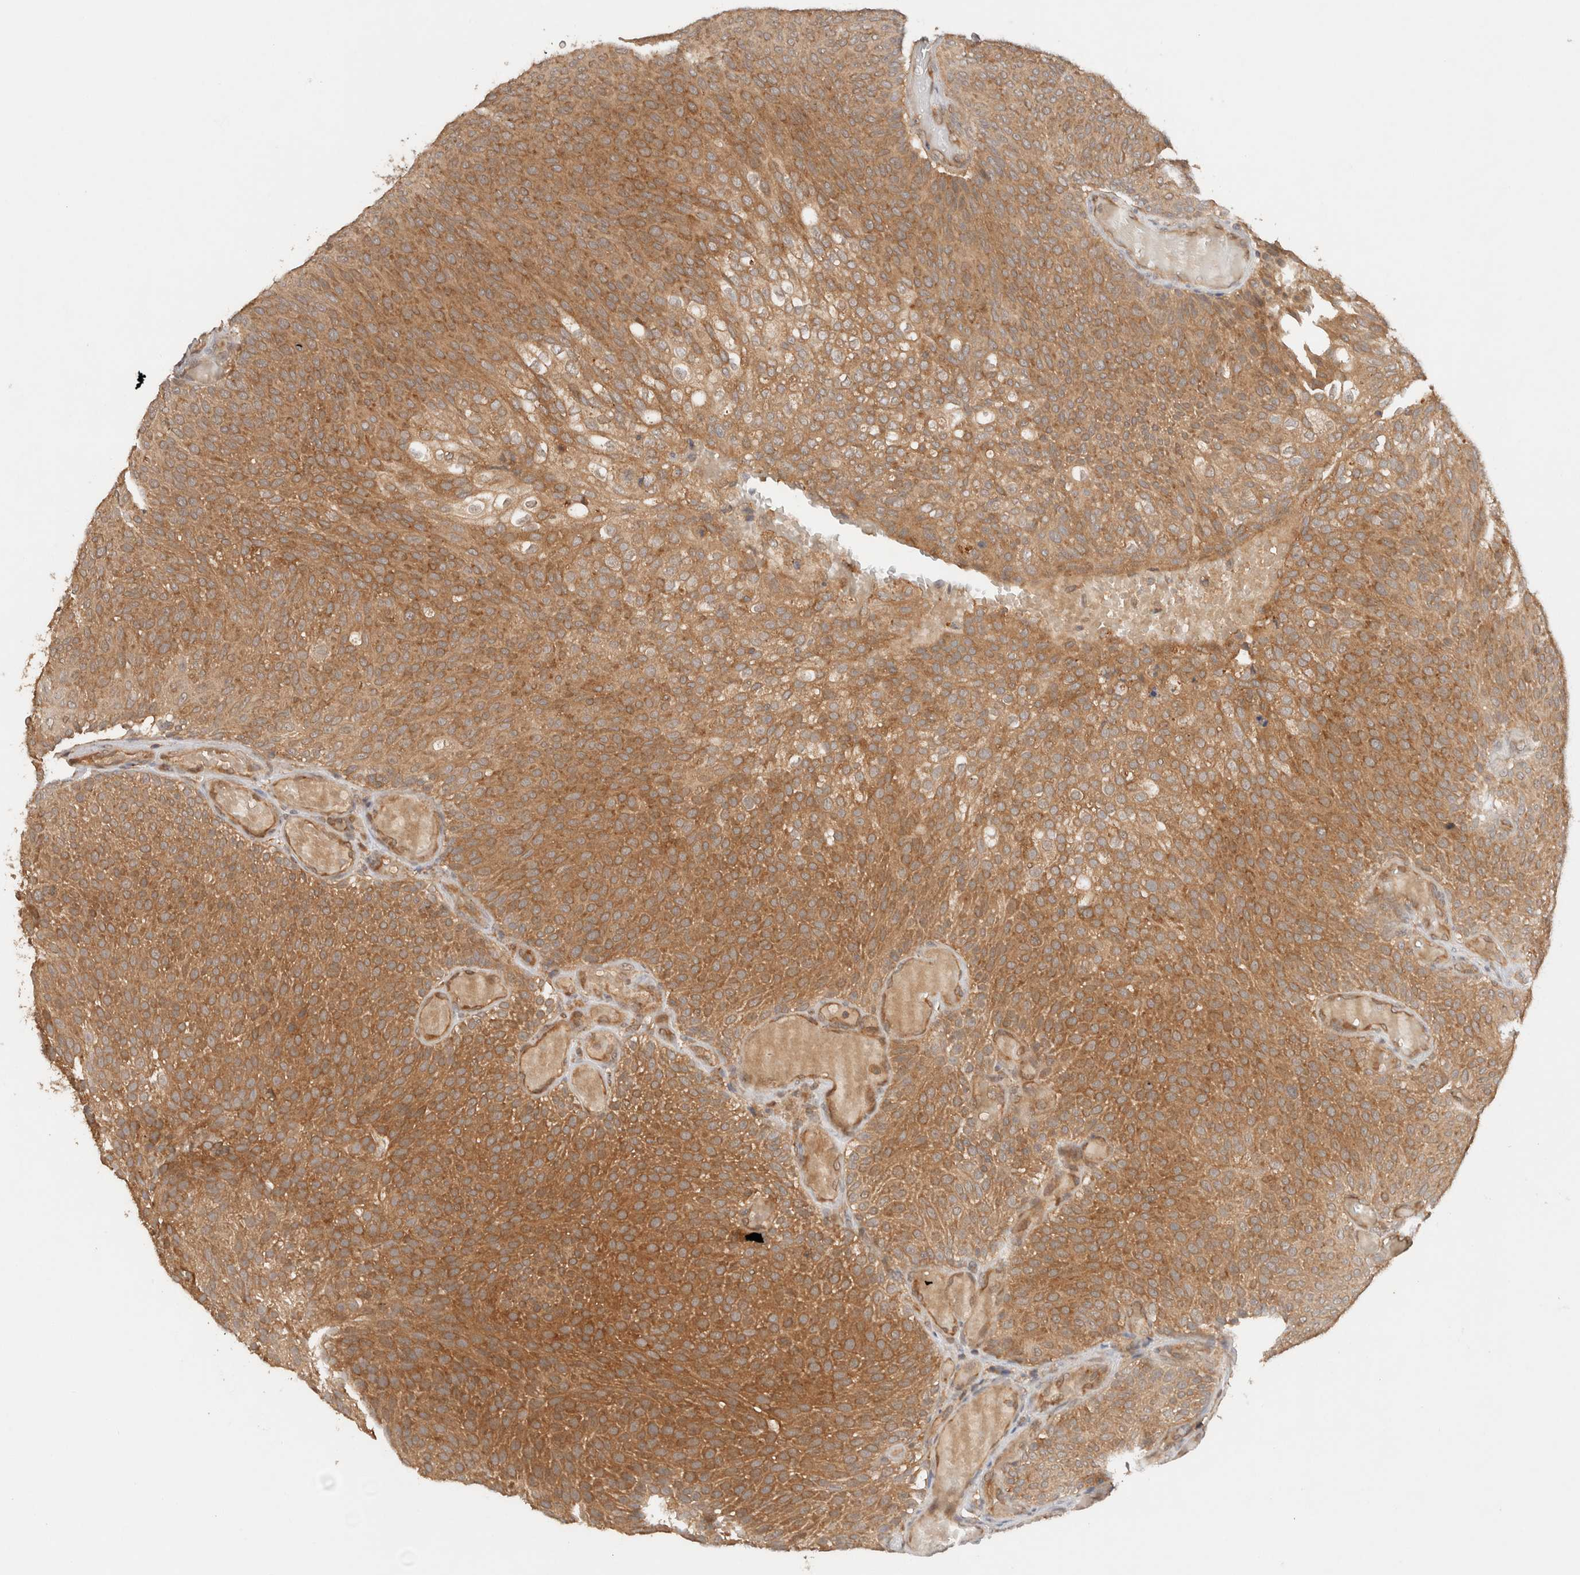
{"staining": {"intensity": "moderate", "quantity": ">75%", "location": "cytoplasmic/membranous"}, "tissue": "urothelial cancer", "cell_type": "Tumor cells", "image_type": "cancer", "snomed": [{"axis": "morphology", "description": "Urothelial carcinoma, Low grade"}, {"axis": "topography", "description": "Urinary bladder"}], "caption": "This is a micrograph of immunohistochemistry staining of low-grade urothelial carcinoma, which shows moderate staining in the cytoplasmic/membranous of tumor cells.", "gene": "ARFGEF2", "patient": {"sex": "male", "age": 78}}